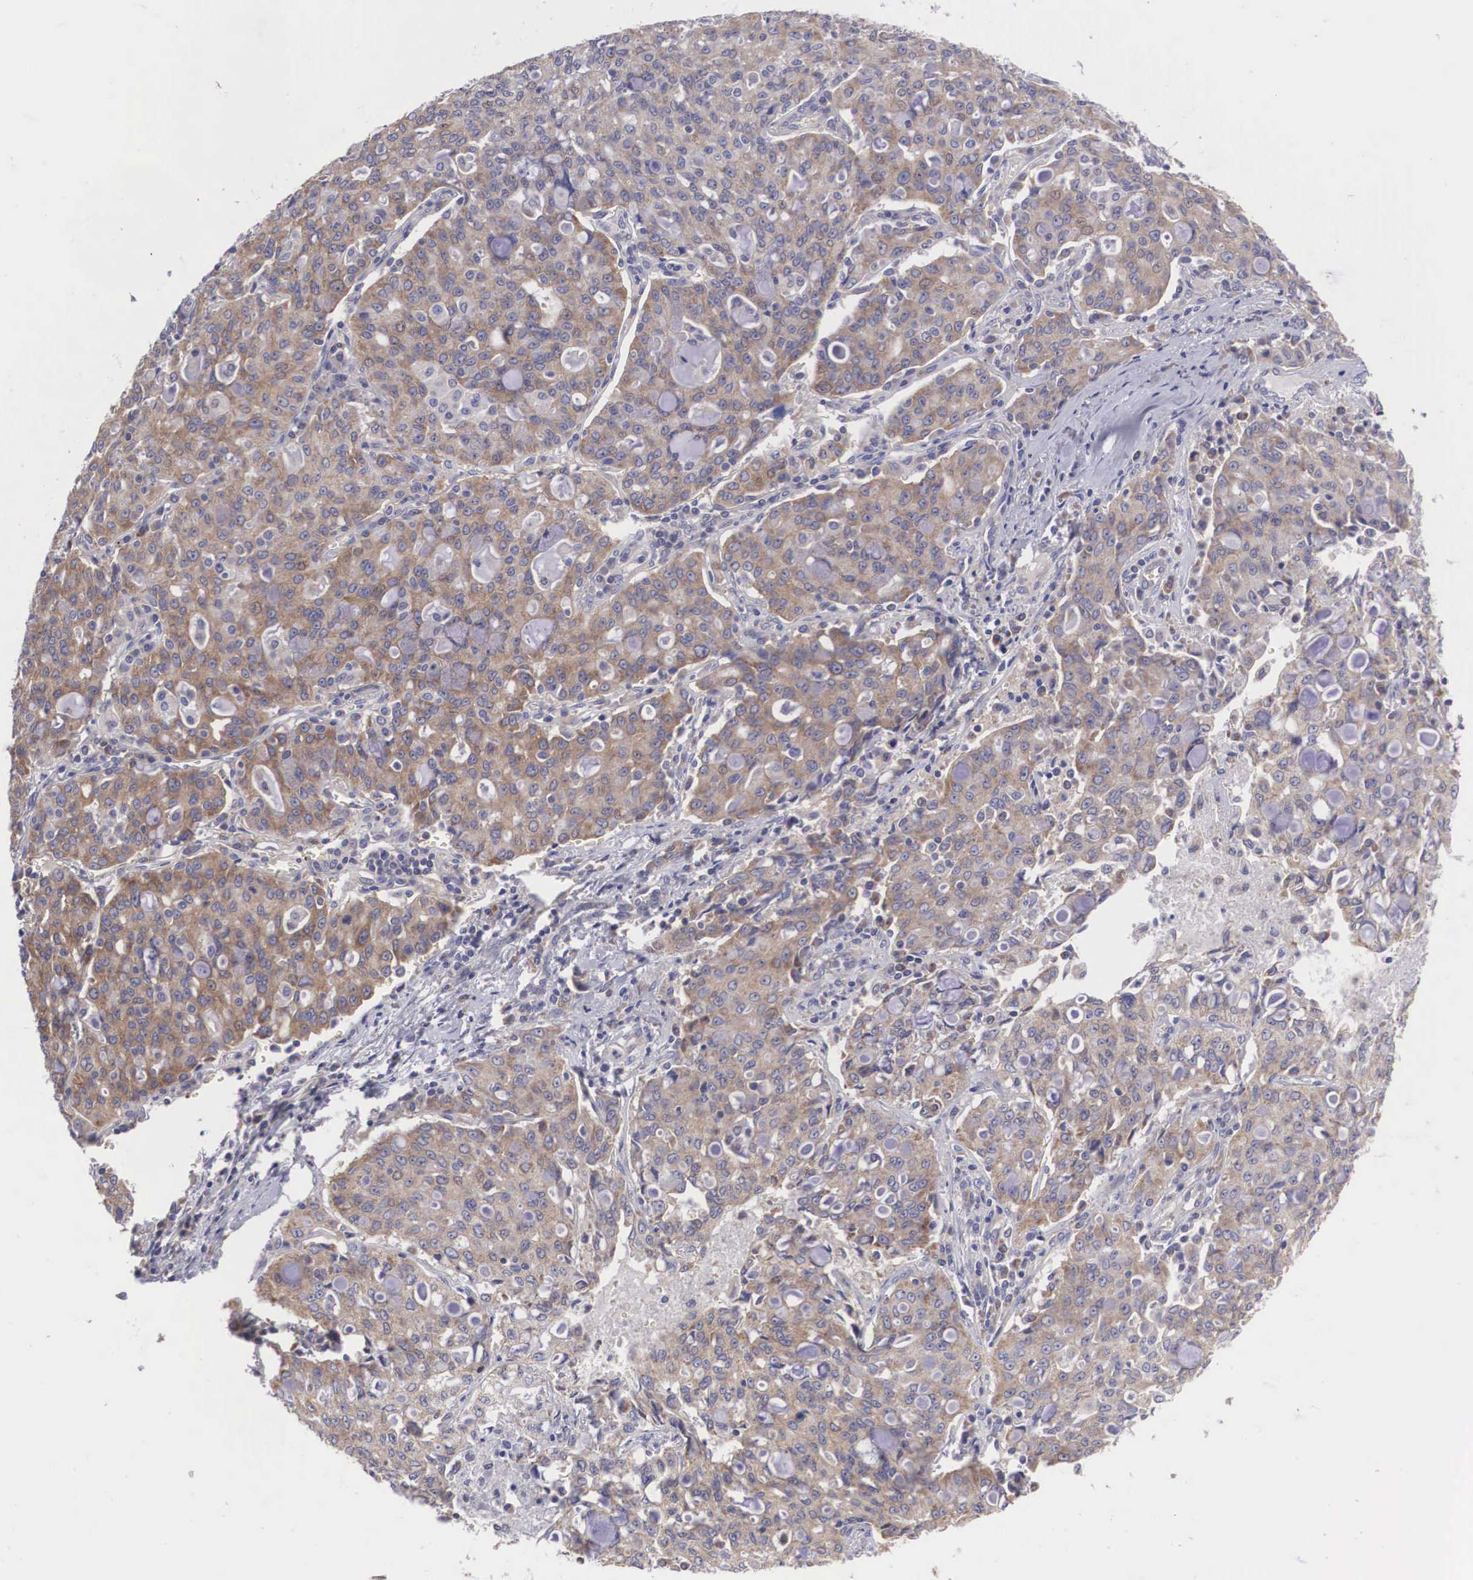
{"staining": {"intensity": "weak", "quantity": ">75%", "location": "cytoplasmic/membranous"}, "tissue": "lung cancer", "cell_type": "Tumor cells", "image_type": "cancer", "snomed": [{"axis": "morphology", "description": "Adenocarcinoma, NOS"}, {"axis": "topography", "description": "Lung"}], "caption": "The micrograph reveals immunohistochemical staining of adenocarcinoma (lung). There is weak cytoplasmic/membranous expression is appreciated in approximately >75% of tumor cells. (DAB (3,3'-diaminobenzidine) IHC, brown staining for protein, blue staining for nuclei).", "gene": "TXLNG", "patient": {"sex": "female", "age": 44}}